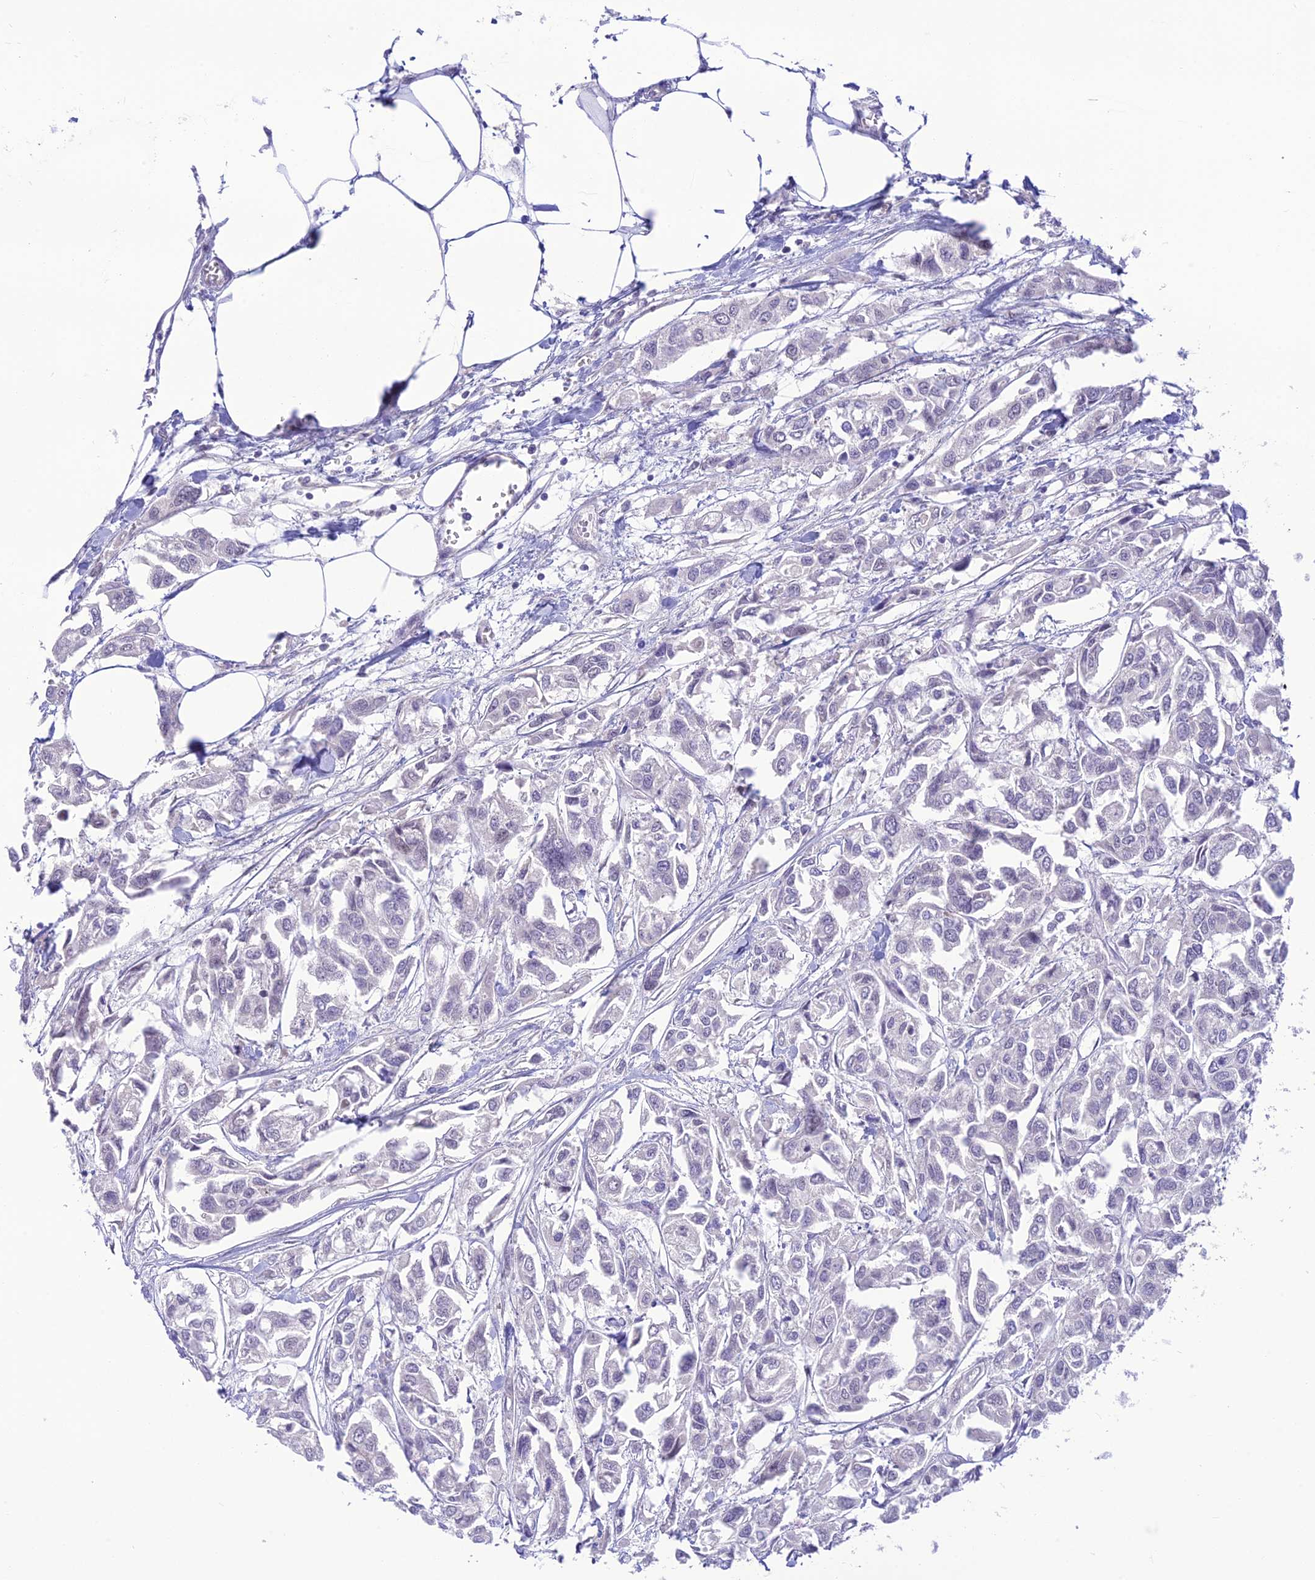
{"staining": {"intensity": "negative", "quantity": "none", "location": "none"}, "tissue": "urothelial cancer", "cell_type": "Tumor cells", "image_type": "cancer", "snomed": [{"axis": "morphology", "description": "Urothelial carcinoma, High grade"}, {"axis": "topography", "description": "Urinary bladder"}], "caption": "Urothelial cancer stained for a protein using immunohistochemistry reveals no expression tumor cells.", "gene": "ASPDH", "patient": {"sex": "male", "age": 67}}